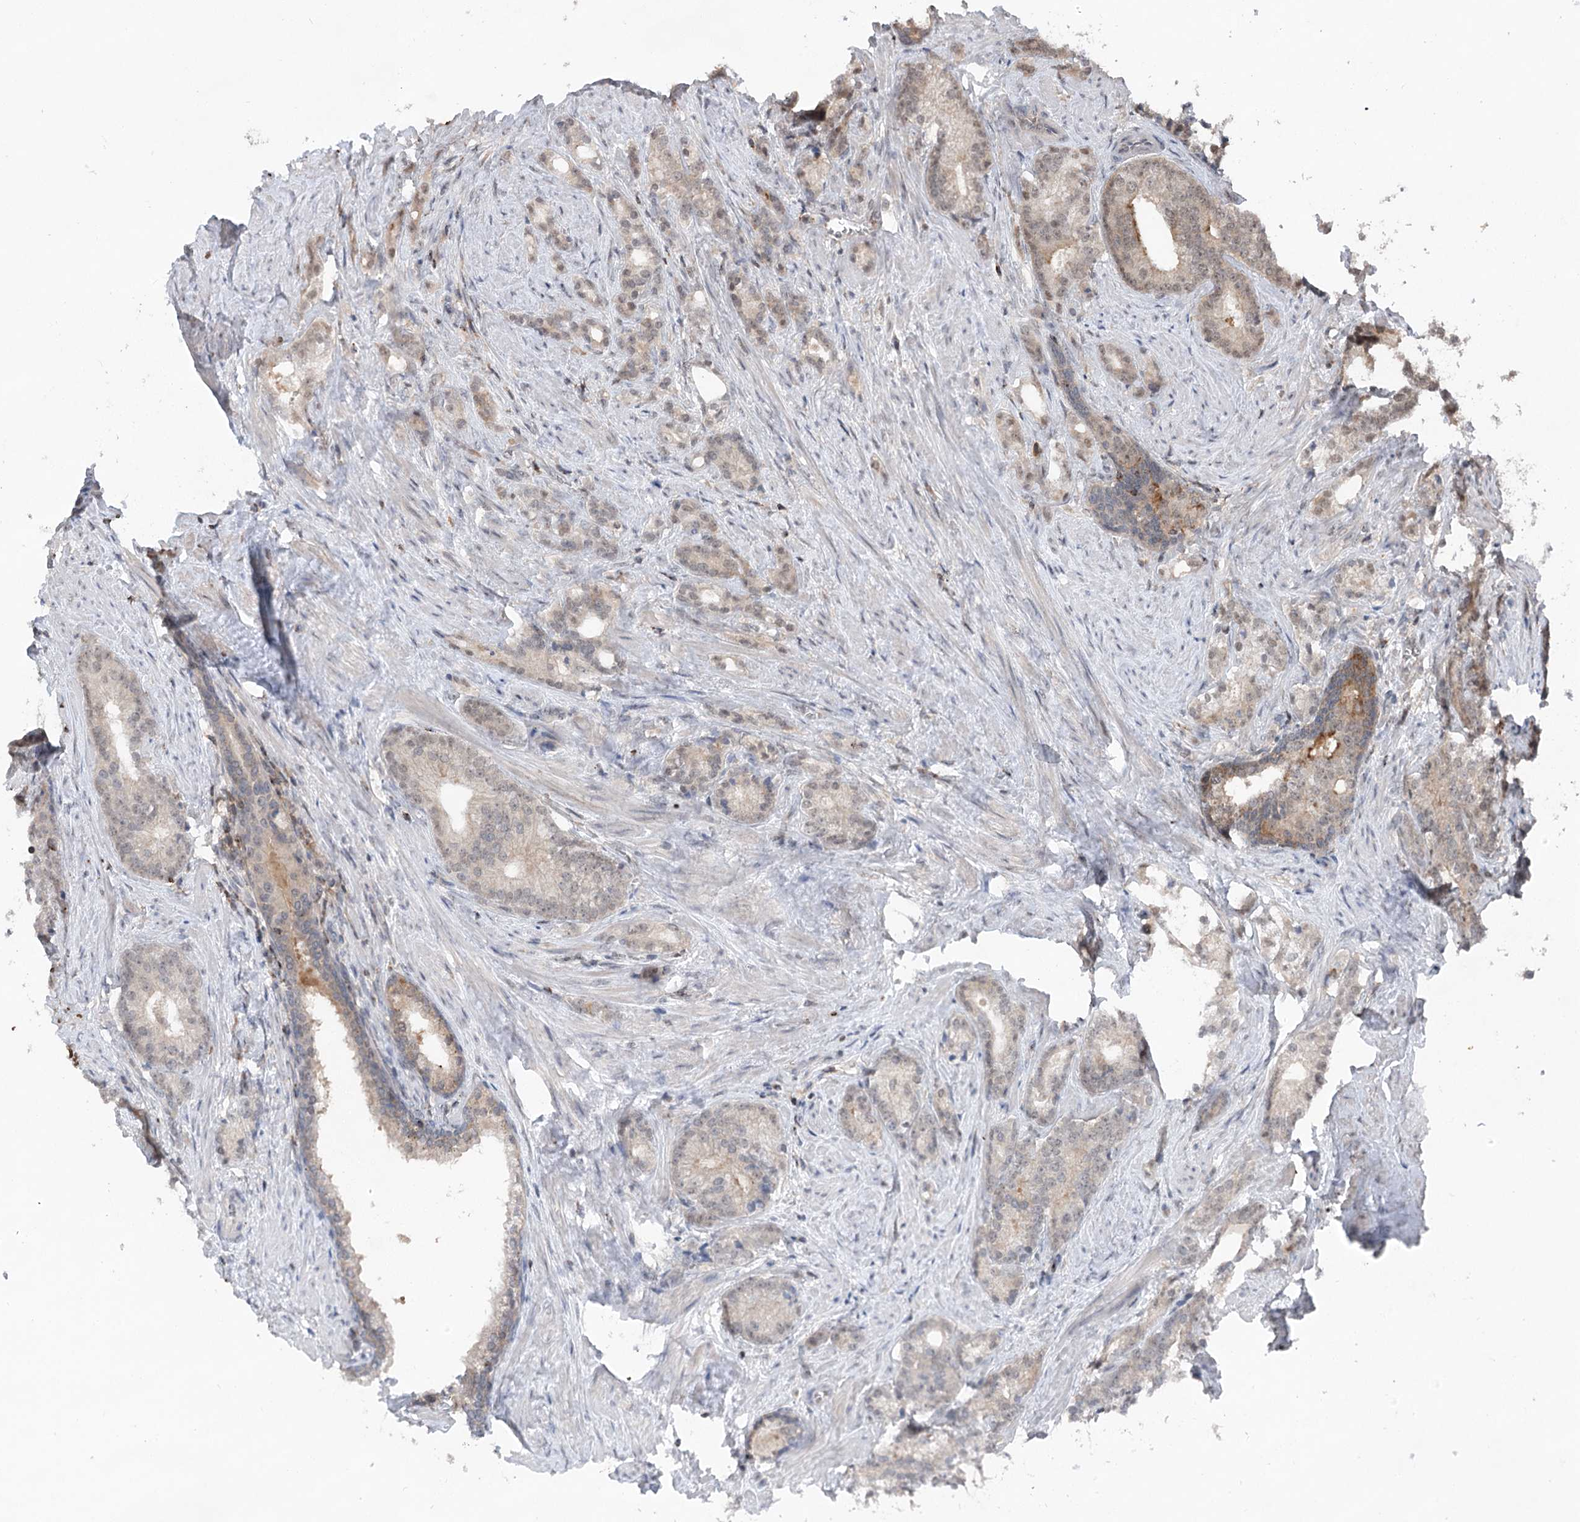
{"staining": {"intensity": "weak", "quantity": "<25%", "location": "cytoplasmic/membranous"}, "tissue": "prostate cancer", "cell_type": "Tumor cells", "image_type": "cancer", "snomed": [{"axis": "morphology", "description": "Adenocarcinoma, Low grade"}, {"axis": "topography", "description": "Prostate"}], "caption": "This is an immunohistochemistry histopathology image of human prostate low-grade adenocarcinoma. There is no expression in tumor cells.", "gene": "CCSER2", "patient": {"sex": "male", "age": 71}}